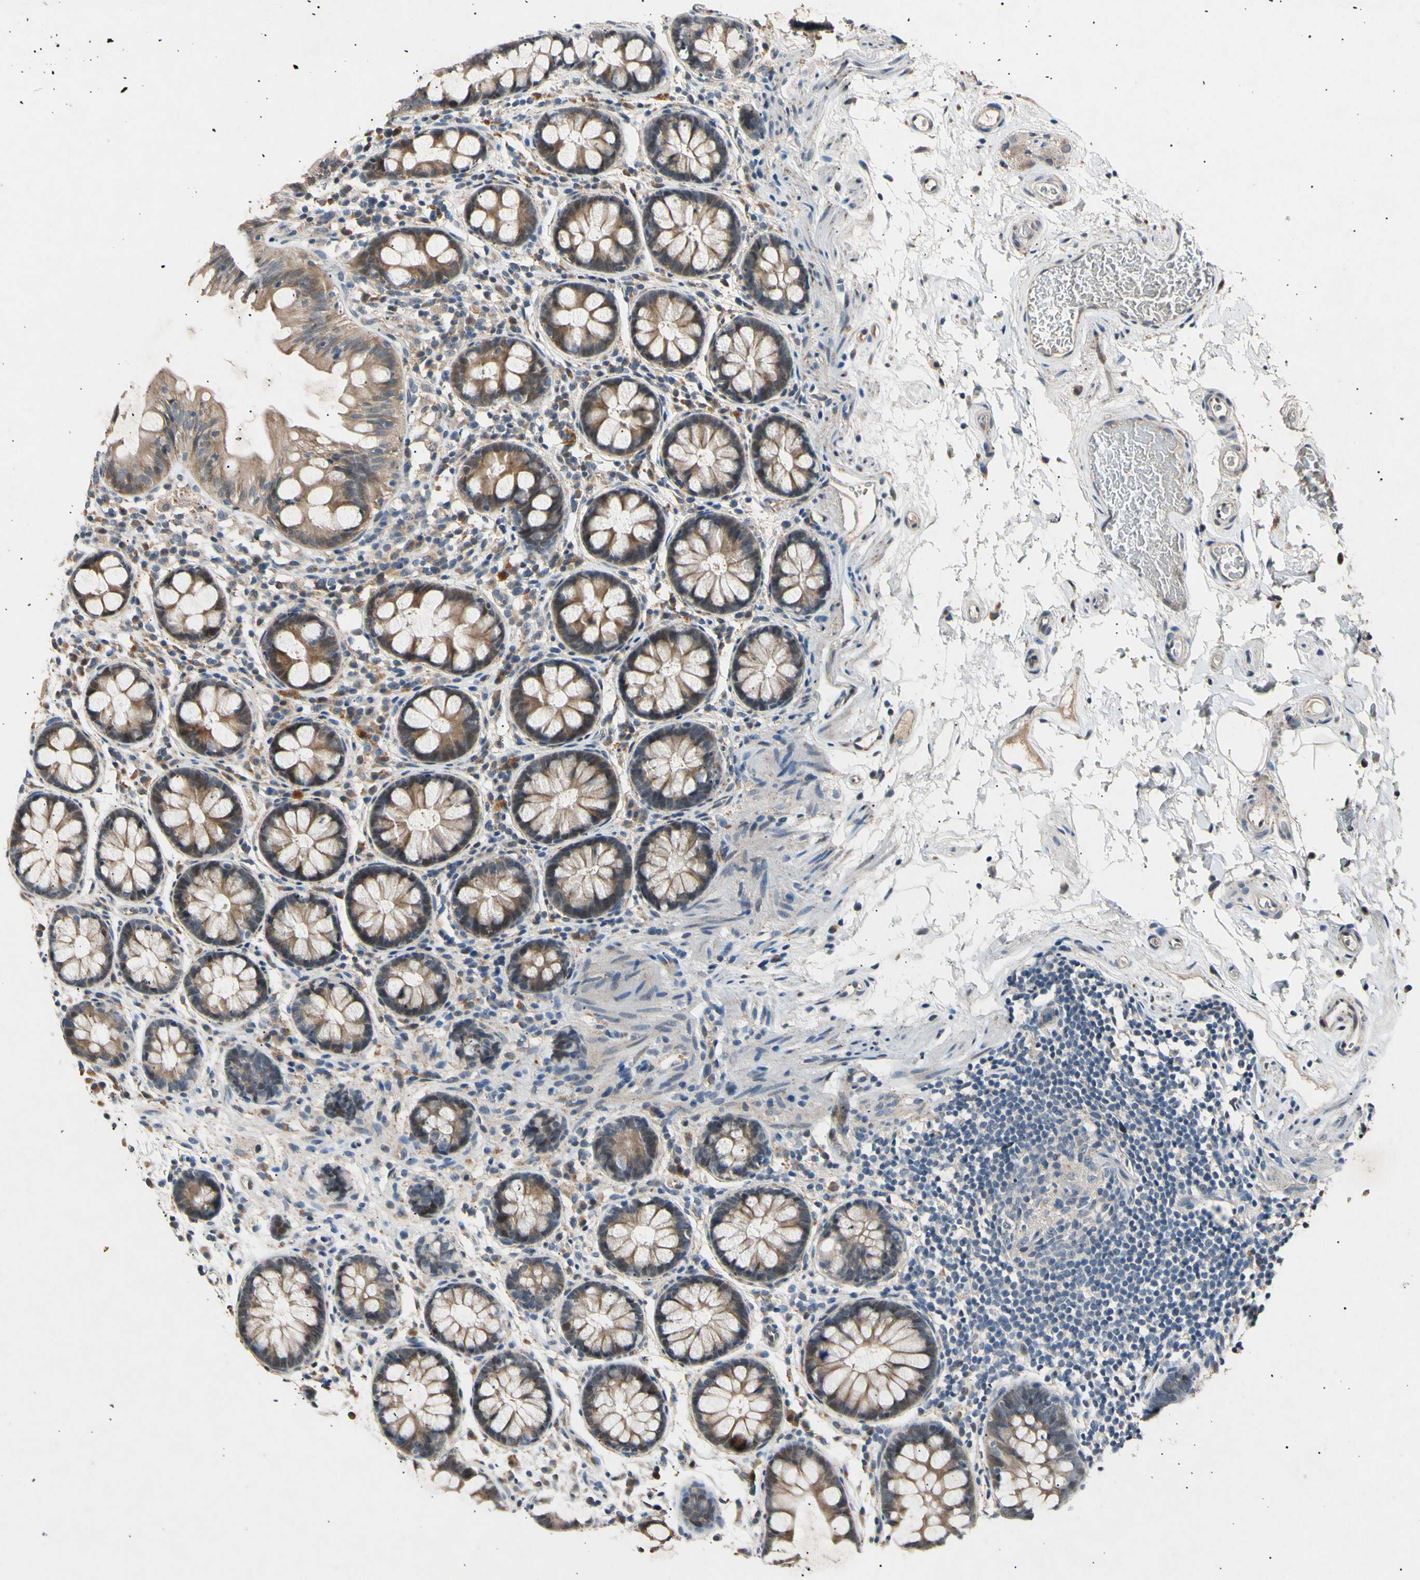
{"staining": {"intensity": "weak", "quantity": "25%-75%", "location": "cytoplasmic/membranous"}, "tissue": "colon", "cell_type": "Endothelial cells", "image_type": "normal", "snomed": [{"axis": "morphology", "description": "Normal tissue, NOS"}, {"axis": "topography", "description": "Colon"}], "caption": "Immunohistochemical staining of unremarkable human colon displays weak cytoplasmic/membranous protein positivity in about 25%-75% of endothelial cells.", "gene": "ADCY3", "patient": {"sex": "female", "age": 80}}